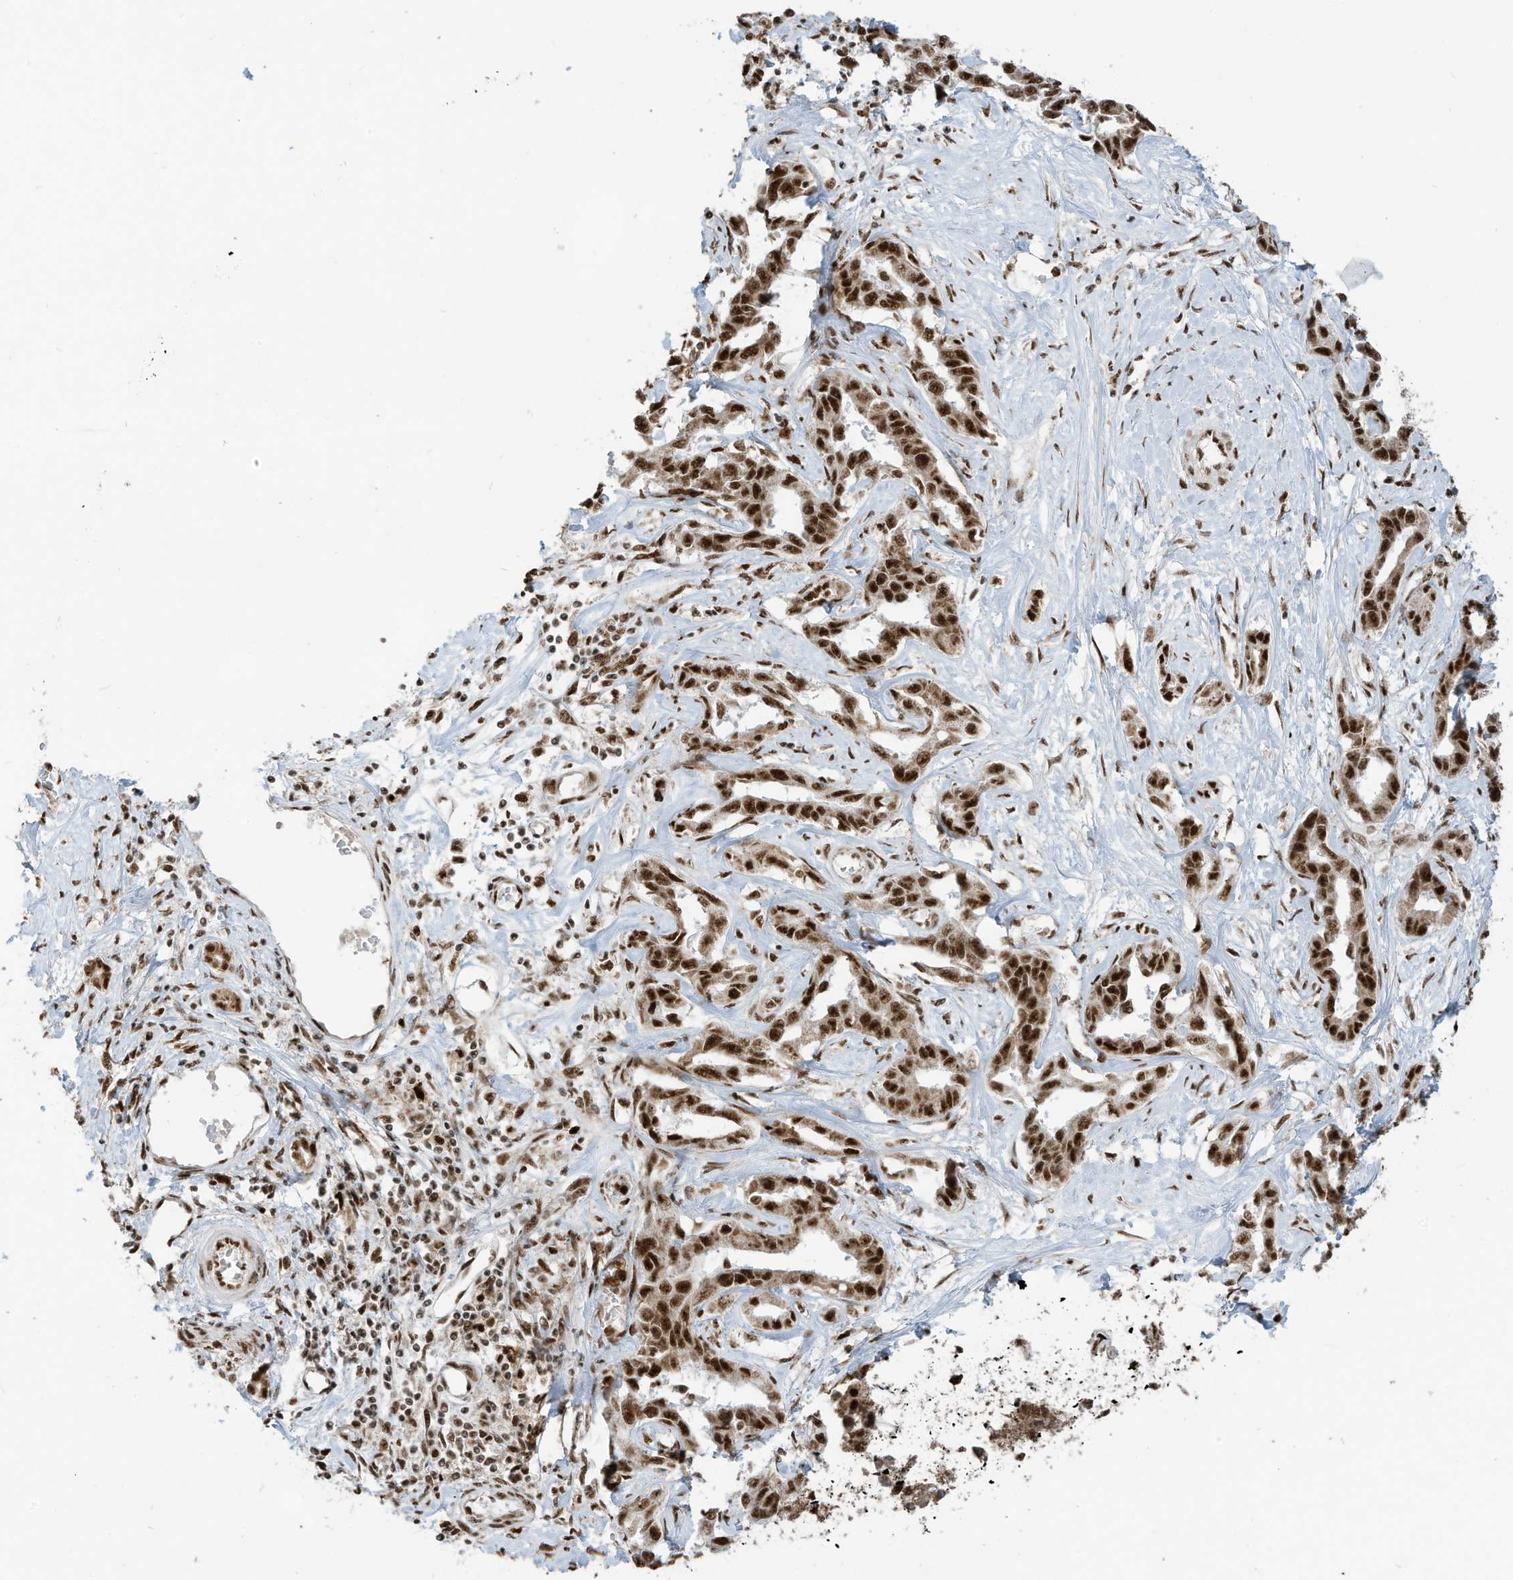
{"staining": {"intensity": "strong", "quantity": ">75%", "location": "nuclear"}, "tissue": "liver cancer", "cell_type": "Tumor cells", "image_type": "cancer", "snomed": [{"axis": "morphology", "description": "Cholangiocarcinoma"}, {"axis": "topography", "description": "Liver"}], "caption": "About >75% of tumor cells in liver cancer (cholangiocarcinoma) demonstrate strong nuclear protein expression as visualized by brown immunohistochemical staining.", "gene": "LBH", "patient": {"sex": "male", "age": 59}}